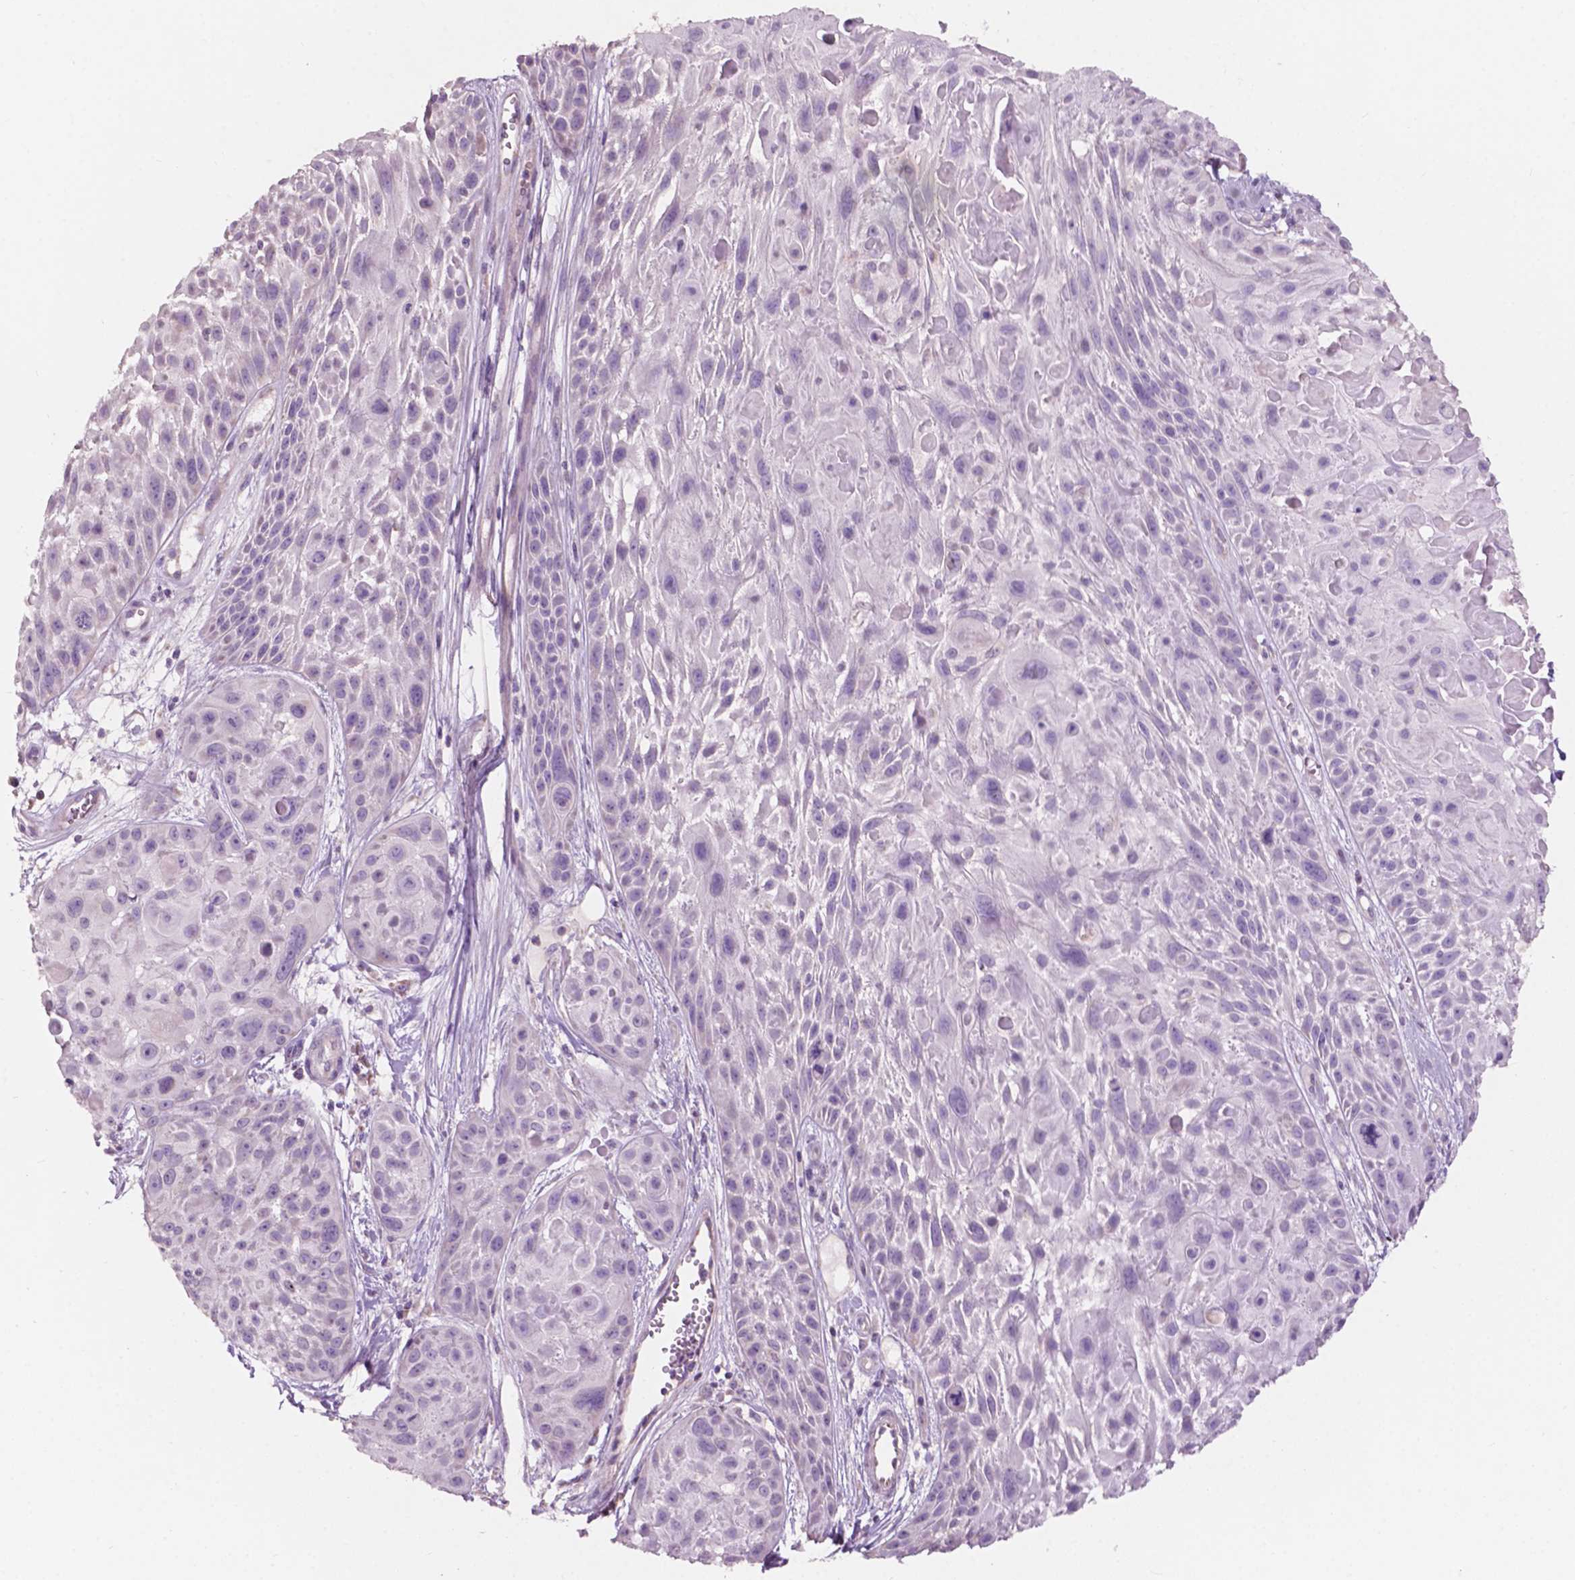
{"staining": {"intensity": "negative", "quantity": "none", "location": "none"}, "tissue": "skin cancer", "cell_type": "Tumor cells", "image_type": "cancer", "snomed": [{"axis": "morphology", "description": "Squamous cell carcinoma, NOS"}, {"axis": "topography", "description": "Skin"}, {"axis": "topography", "description": "Anal"}], "caption": "There is no significant positivity in tumor cells of skin cancer.", "gene": "NDUFS1", "patient": {"sex": "female", "age": 75}}